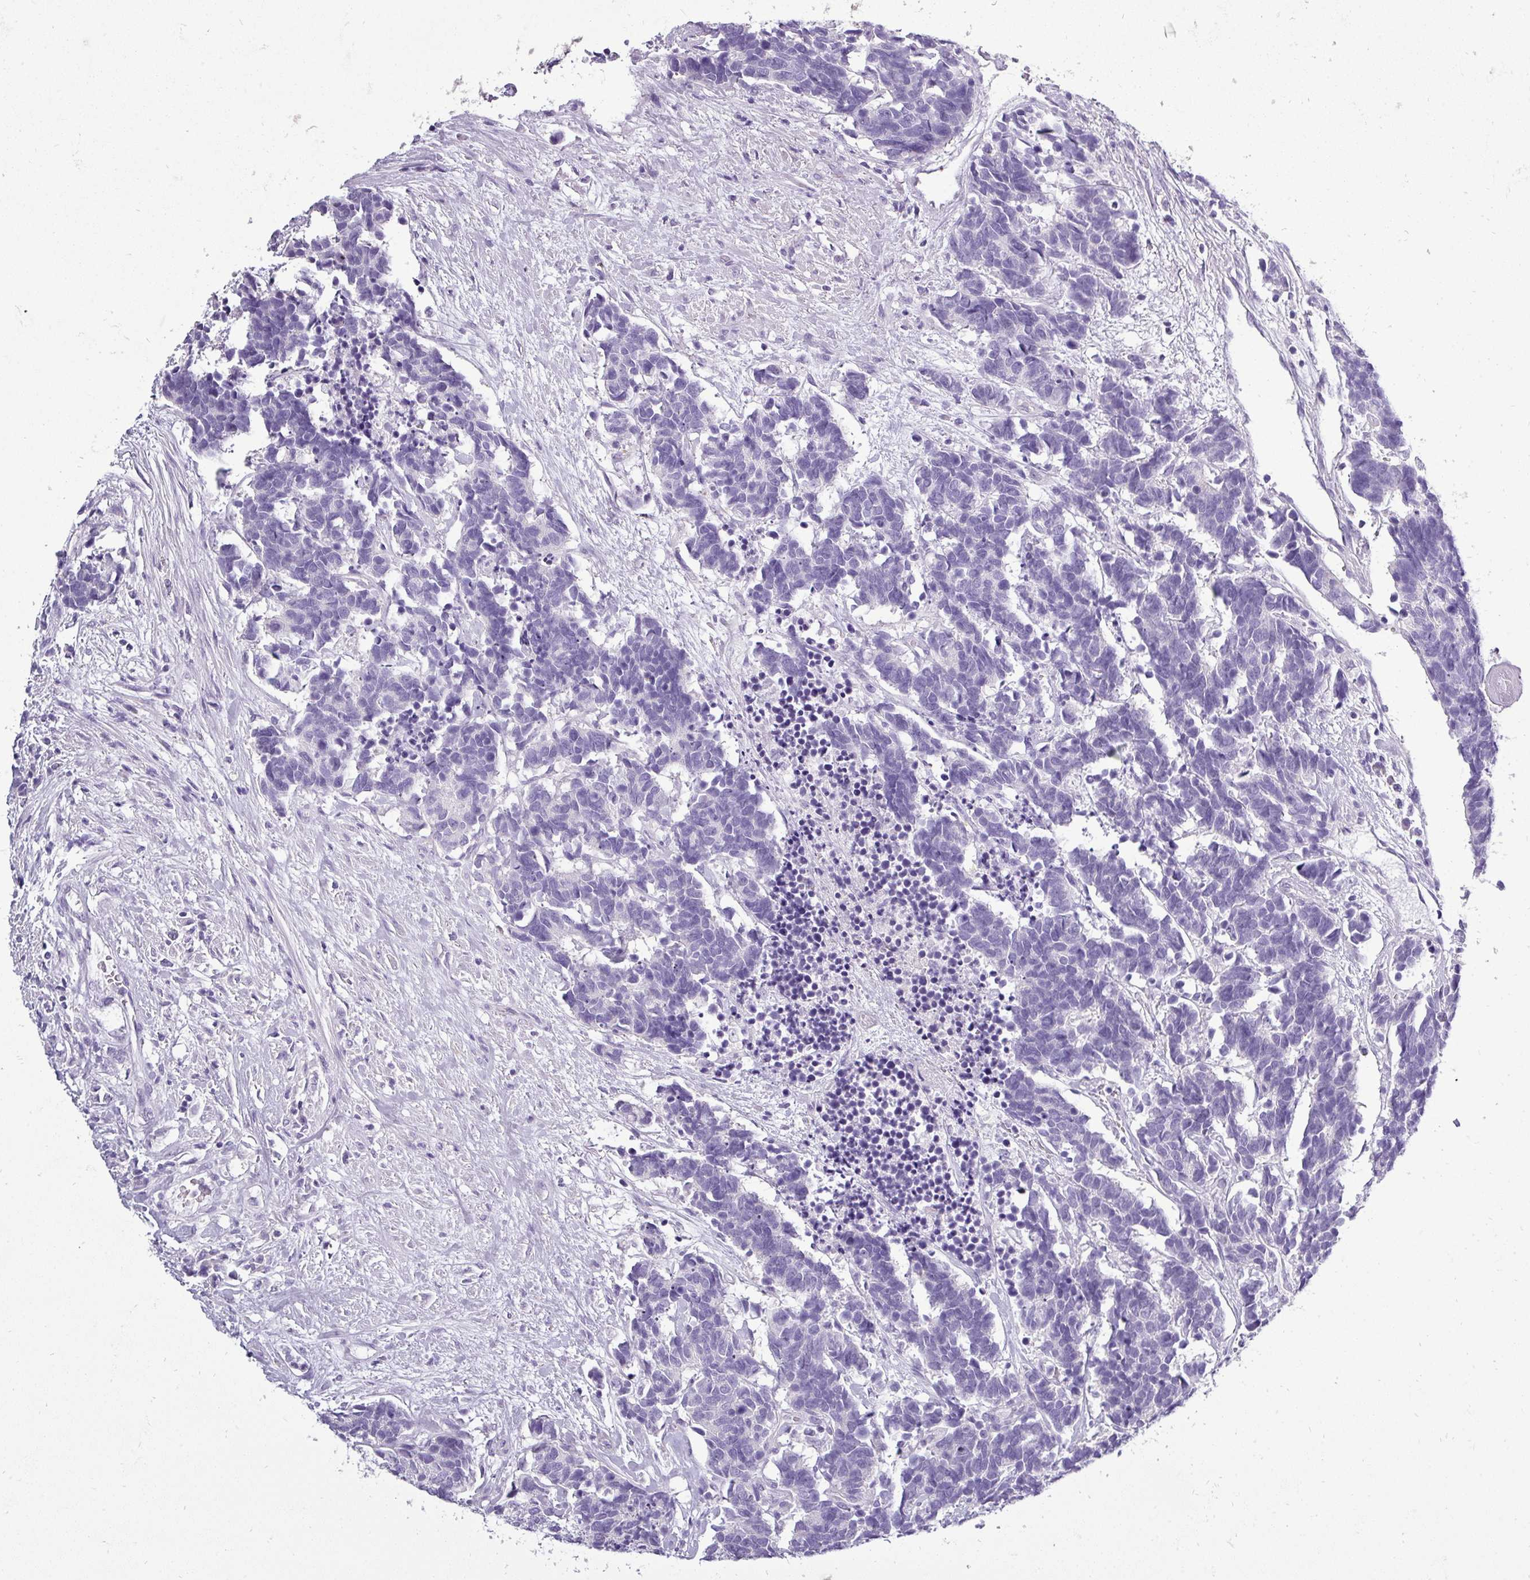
{"staining": {"intensity": "negative", "quantity": "none", "location": "none"}, "tissue": "carcinoid", "cell_type": "Tumor cells", "image_type": "cancer", "snomed": [{"axis": "morphology", "description": "Carcinoma, NOS"}, {"axis": "morphology", "description": "Carcinoid, malignant, NOS"}, {"axis": "topography", "description": "Urinary bladder"}], "caption": "Immunohistochemistry (IHC) image of neoplastic tissue: carcinoid stained with DAB (3,3'-diaminobenzidine) exhibits no significant protein expression in tumor cells.", "gene": "DNAAF9", "patient": {"sex": "male", "age": 57}}